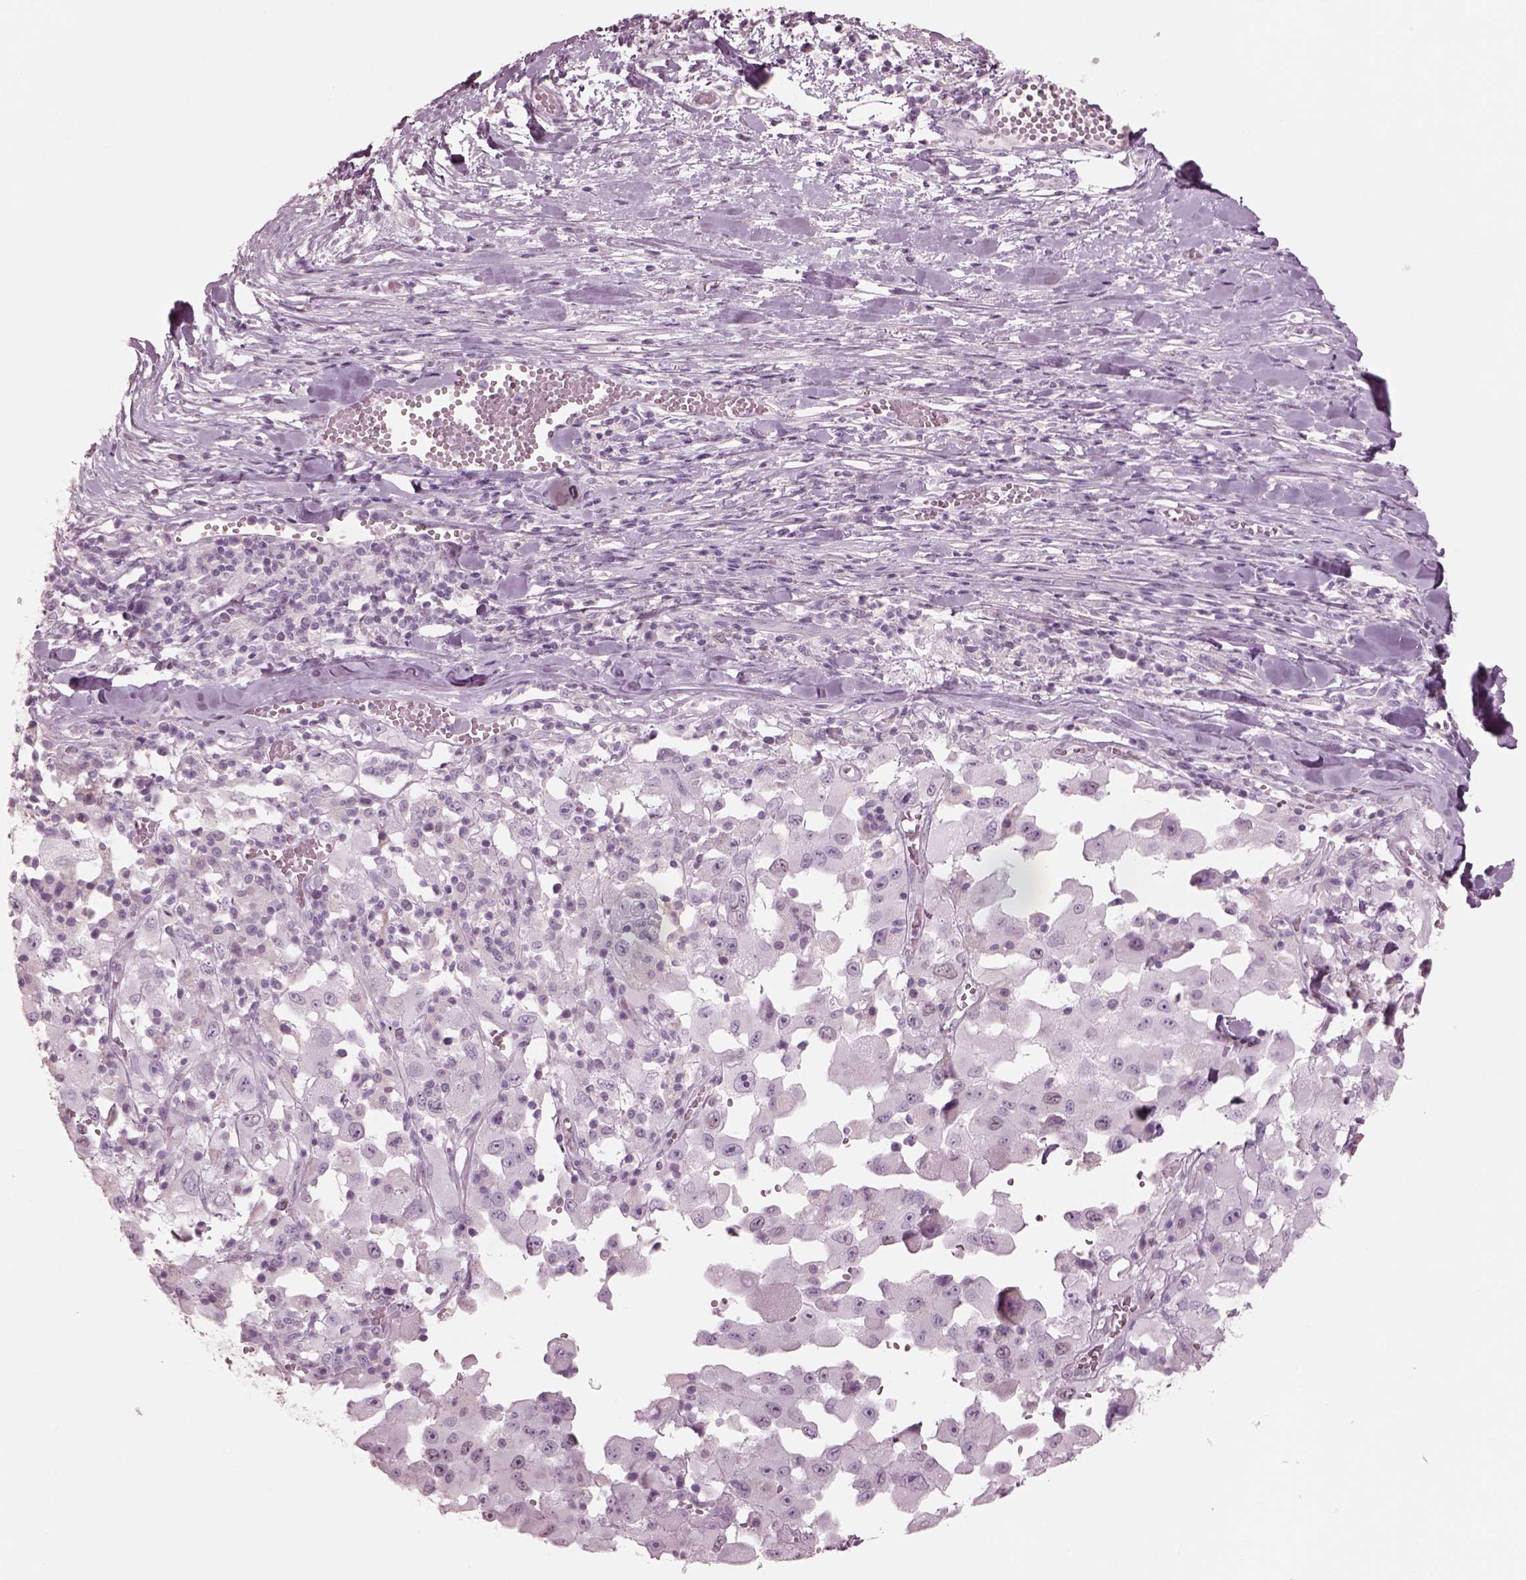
{"staining": {"intensity": "negative", "quantity": "none", "location": "none"}, "tissue": "melanoma", "cell_type": "Tumor cells", "image_type": "cancer", "snomed": [{"axis": "morphology", "description": "Malignant melanoma, Metastatic site"}, {"axis": "topography", "description": "Lymph node"}], "caption": "Protein analysis of melanoma demonstrates no significant expression in tumor cells. The staining is performed using DAB (3,3'-diaminobenzidine) brown chromogen with nuclei counter-stained in using hematoxylin.", "gene": "KRTAP24-1", "patient": {"sex": "male", "age": 50}}